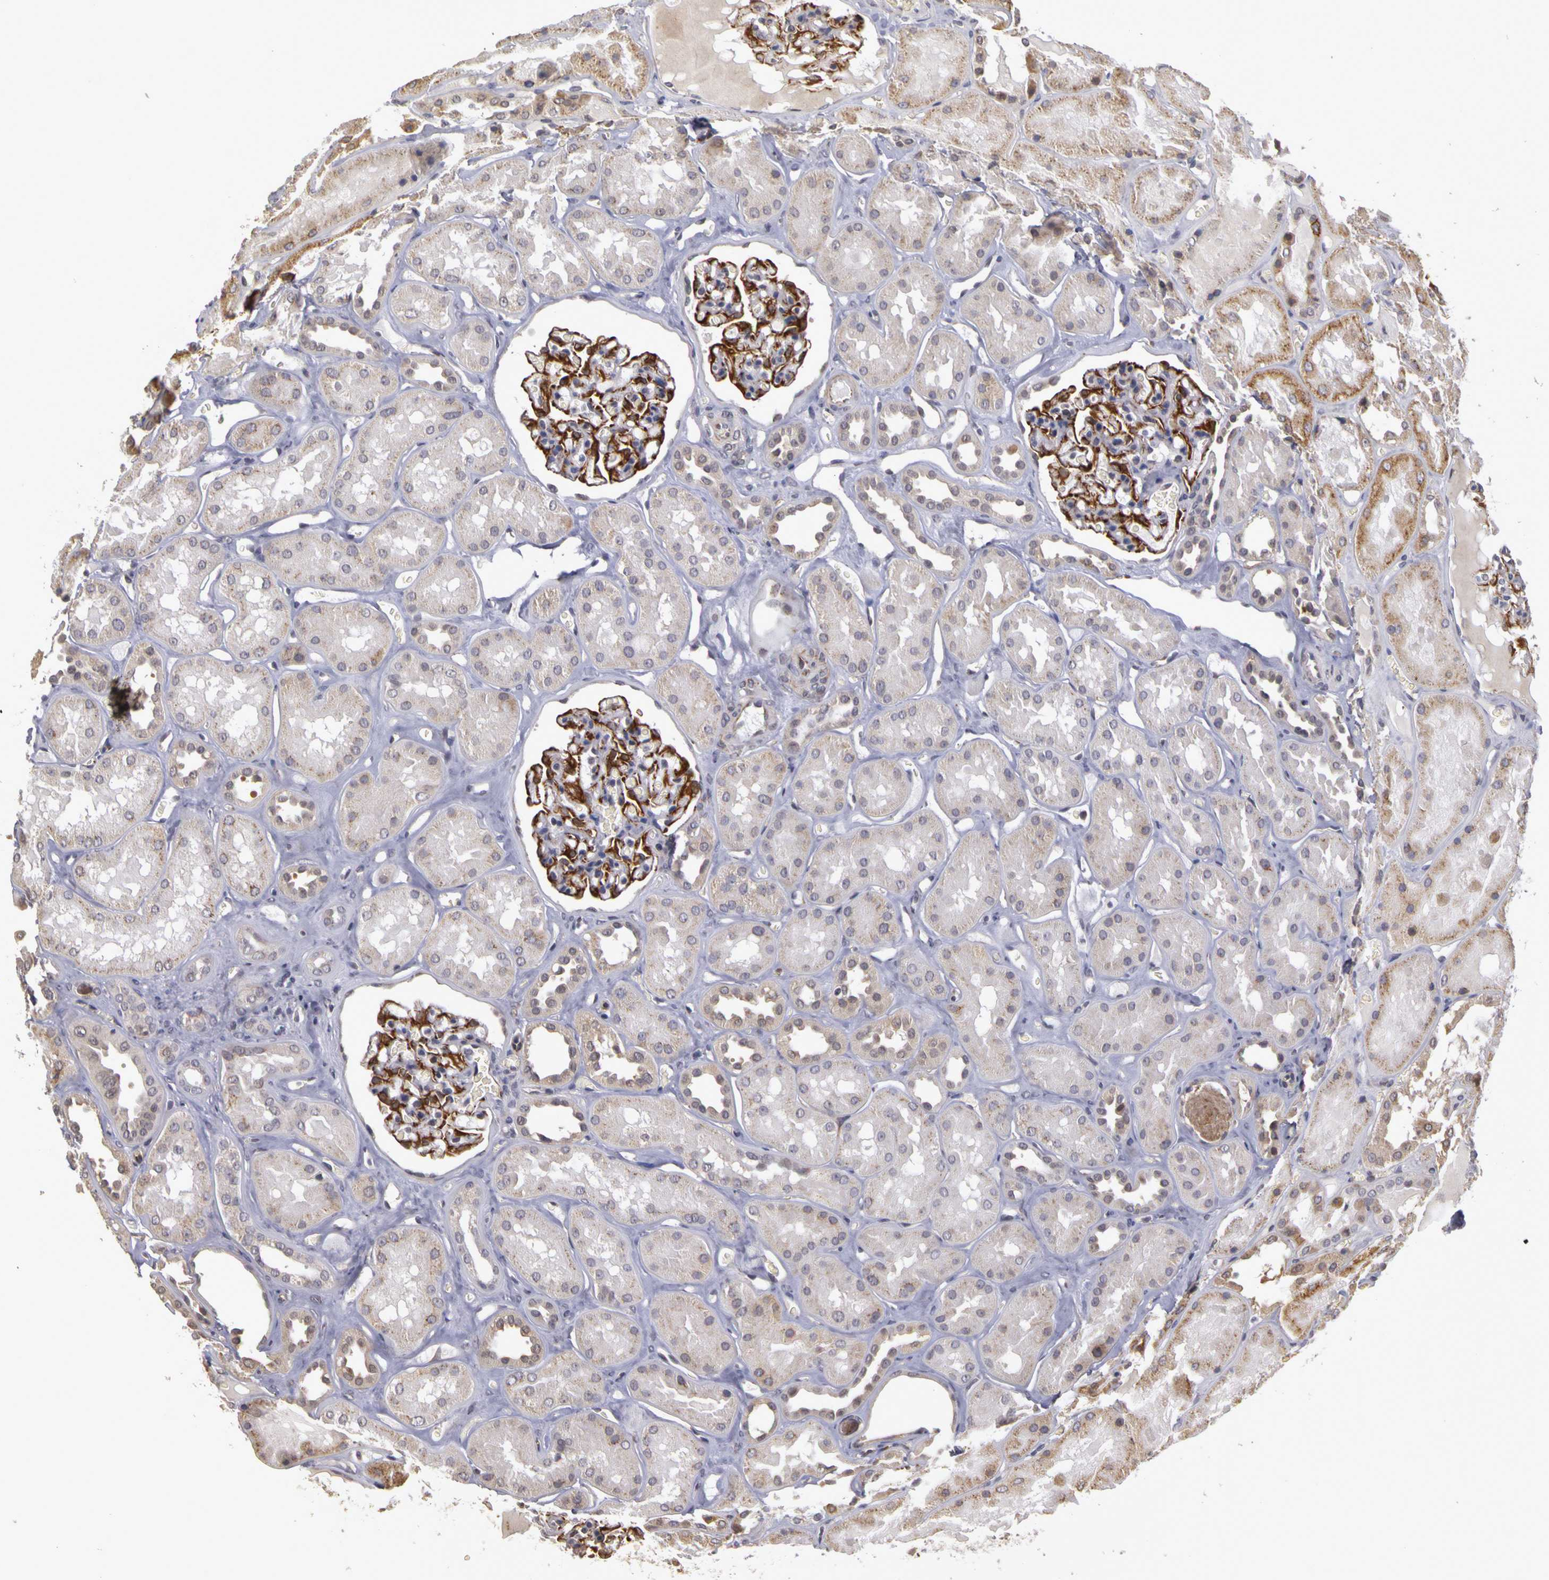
{"staining": {"intensity": "strong", "quantity": "<25%", "location": "cytoplasmic/membranous"}, "tissue": "kidney", "cell_type": "Cells in glomeruli", "image_type": "normal", "snomed": [{"axis": "morphology", "description": "Normal tissue, NOS"}, {"axis": "topography", "description": "Kidney"}, {"axis": "topography", "description": "Urinary bladder"}], "caption": "DAB (3,3'-diaminobenzidine) immunohistochemical staining of normal kidney exhibits strong cytoplasmic/membranous protein staining in about <25% of cells in glomeruli.", "gene": "FRMD7", "patient": {"sex": "male", "age": 64}}